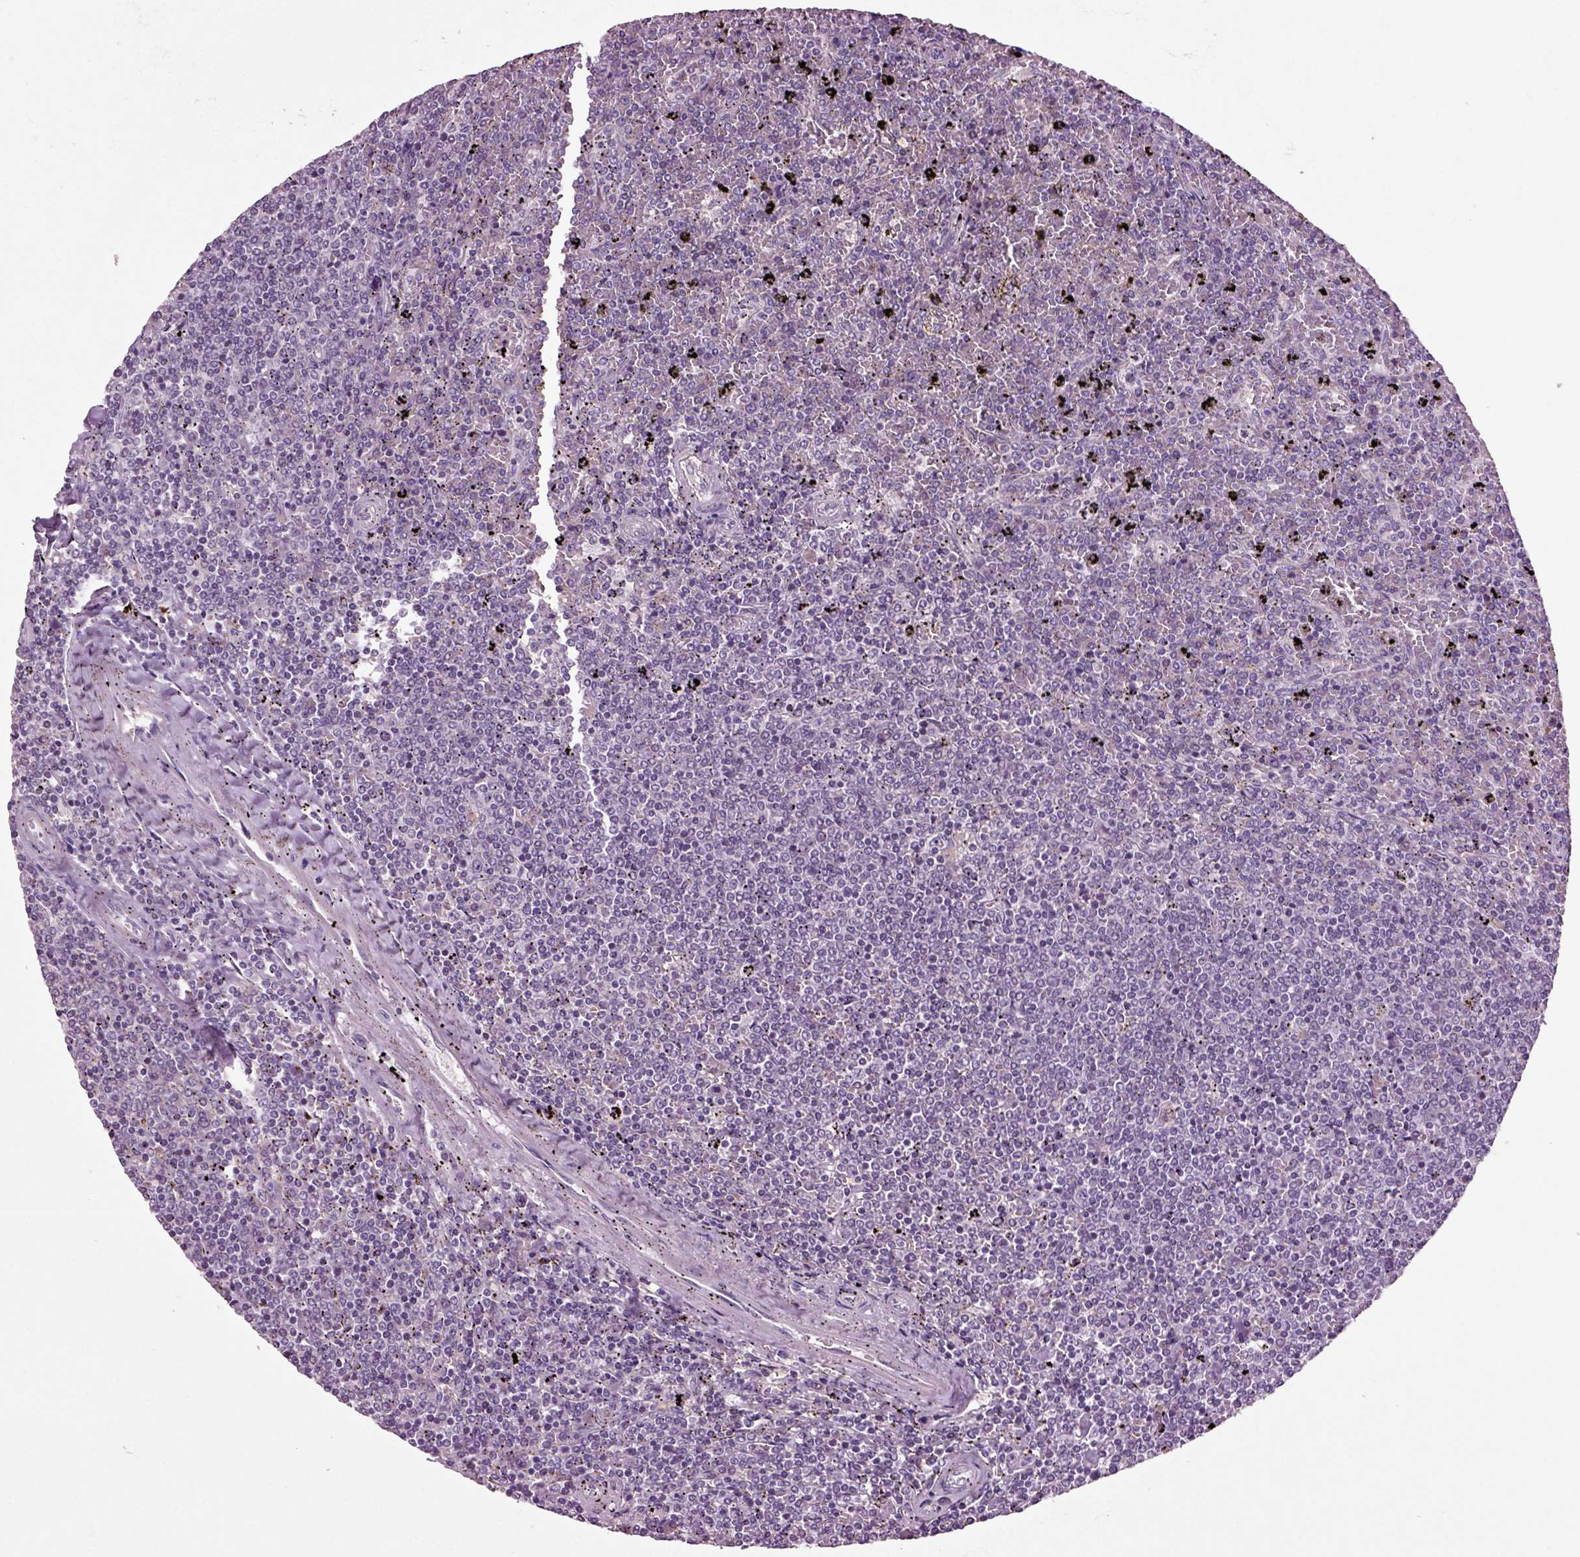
{"staining": {"intensity": "negative", "quantity": "none", "location": "none"}, "tissue": "lymphoma", "cell_type": "Tumor cells", "image_type": "cancer", "snomed": [{"axis": "morphology", "description": "Malignant lymphoma, non-Hodgkin's type, Low grade"}, {"axis": "topography", "description": "Spleen"}], "caption": "Tumor cells are negative for protein expression in human lymphoma.", "gene": "SLC17A6", "patient": {"sex": "female", "age": 77}}